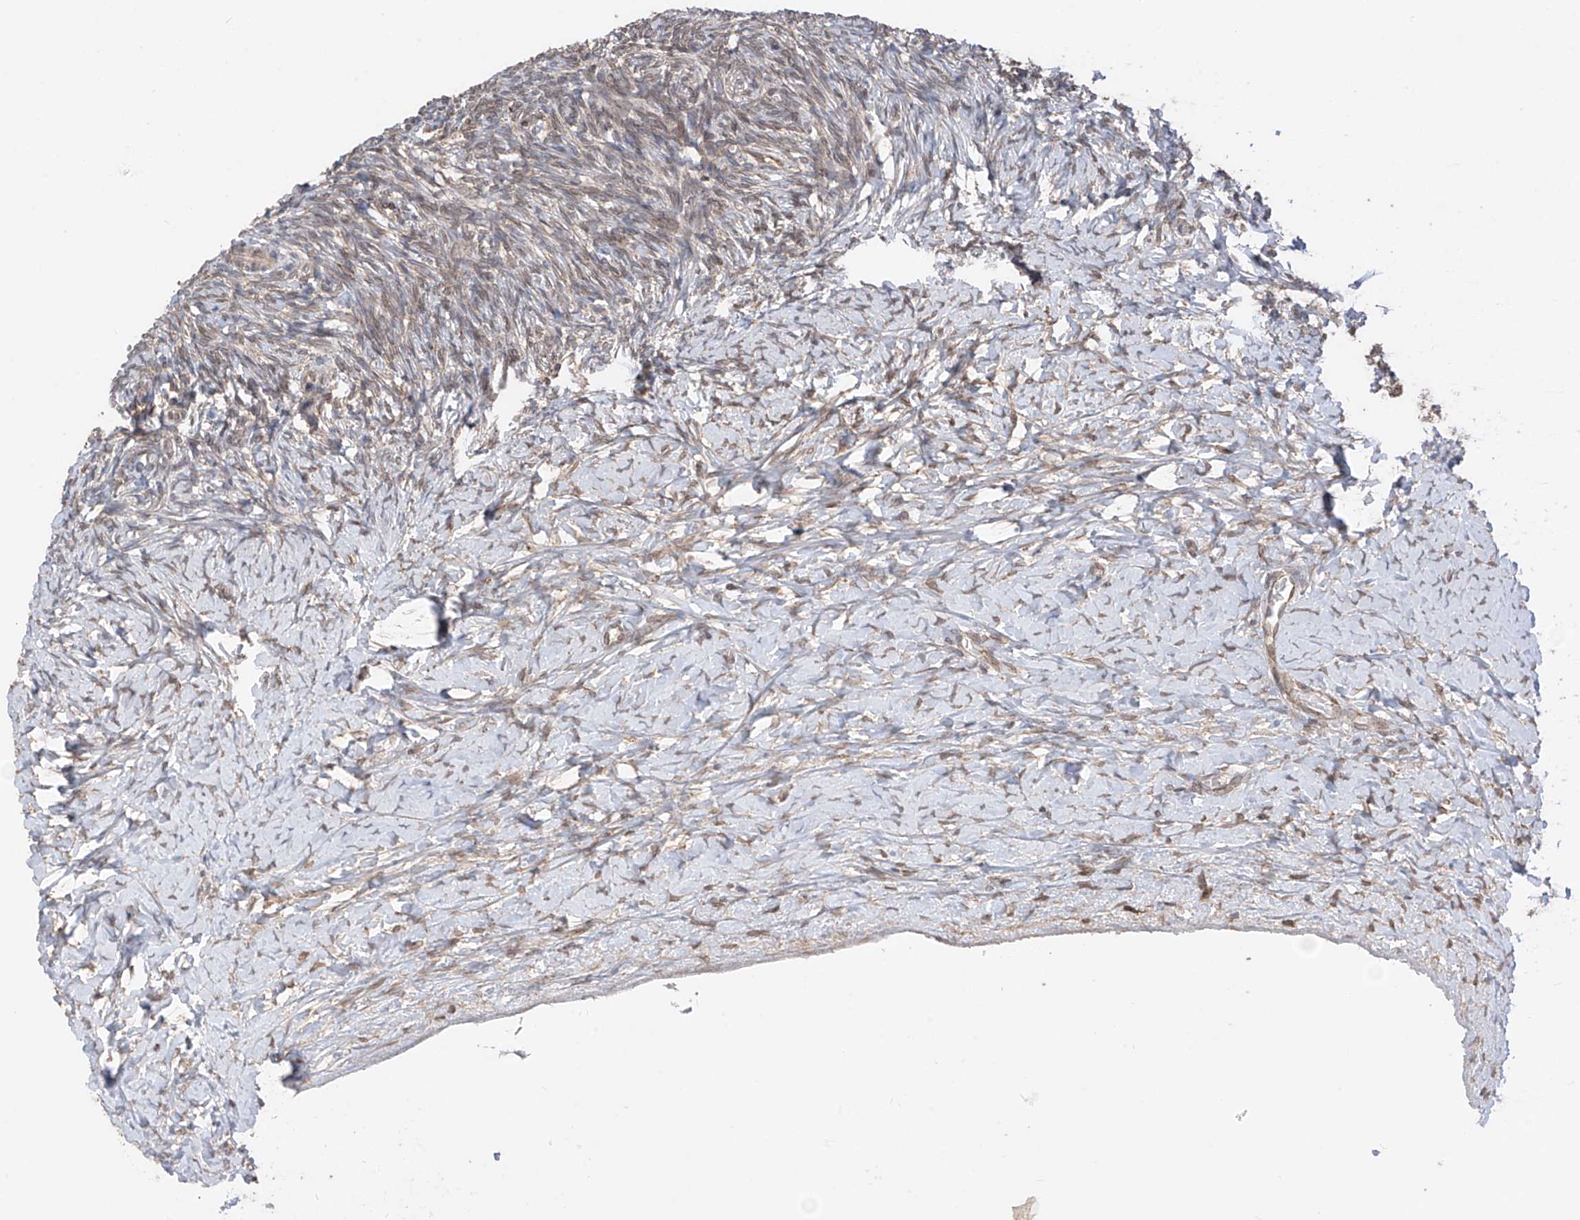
{"staining": {"intensity": "weak", "quantity": "<25%", "location": "cytoplasmic/membranous,nuclear"}, "tissue": "ovary", "cell_type": "Ovarian stroma cells", "image_type": "normal", "snomed": [{"axis": "morphology", "description": "Normal tissue, NOS"}, {"axis": "morphology", "description": "Developmental malformation"}, {"axis": "topography", "description": "Ovary"}], "caption": "Immunohistochemistry (IHC) of unremarkable ovary displays no expression in ovarian stroma cells.", "gene": "AHCTF1", "patient": {"sex": "female", "age": 39}}